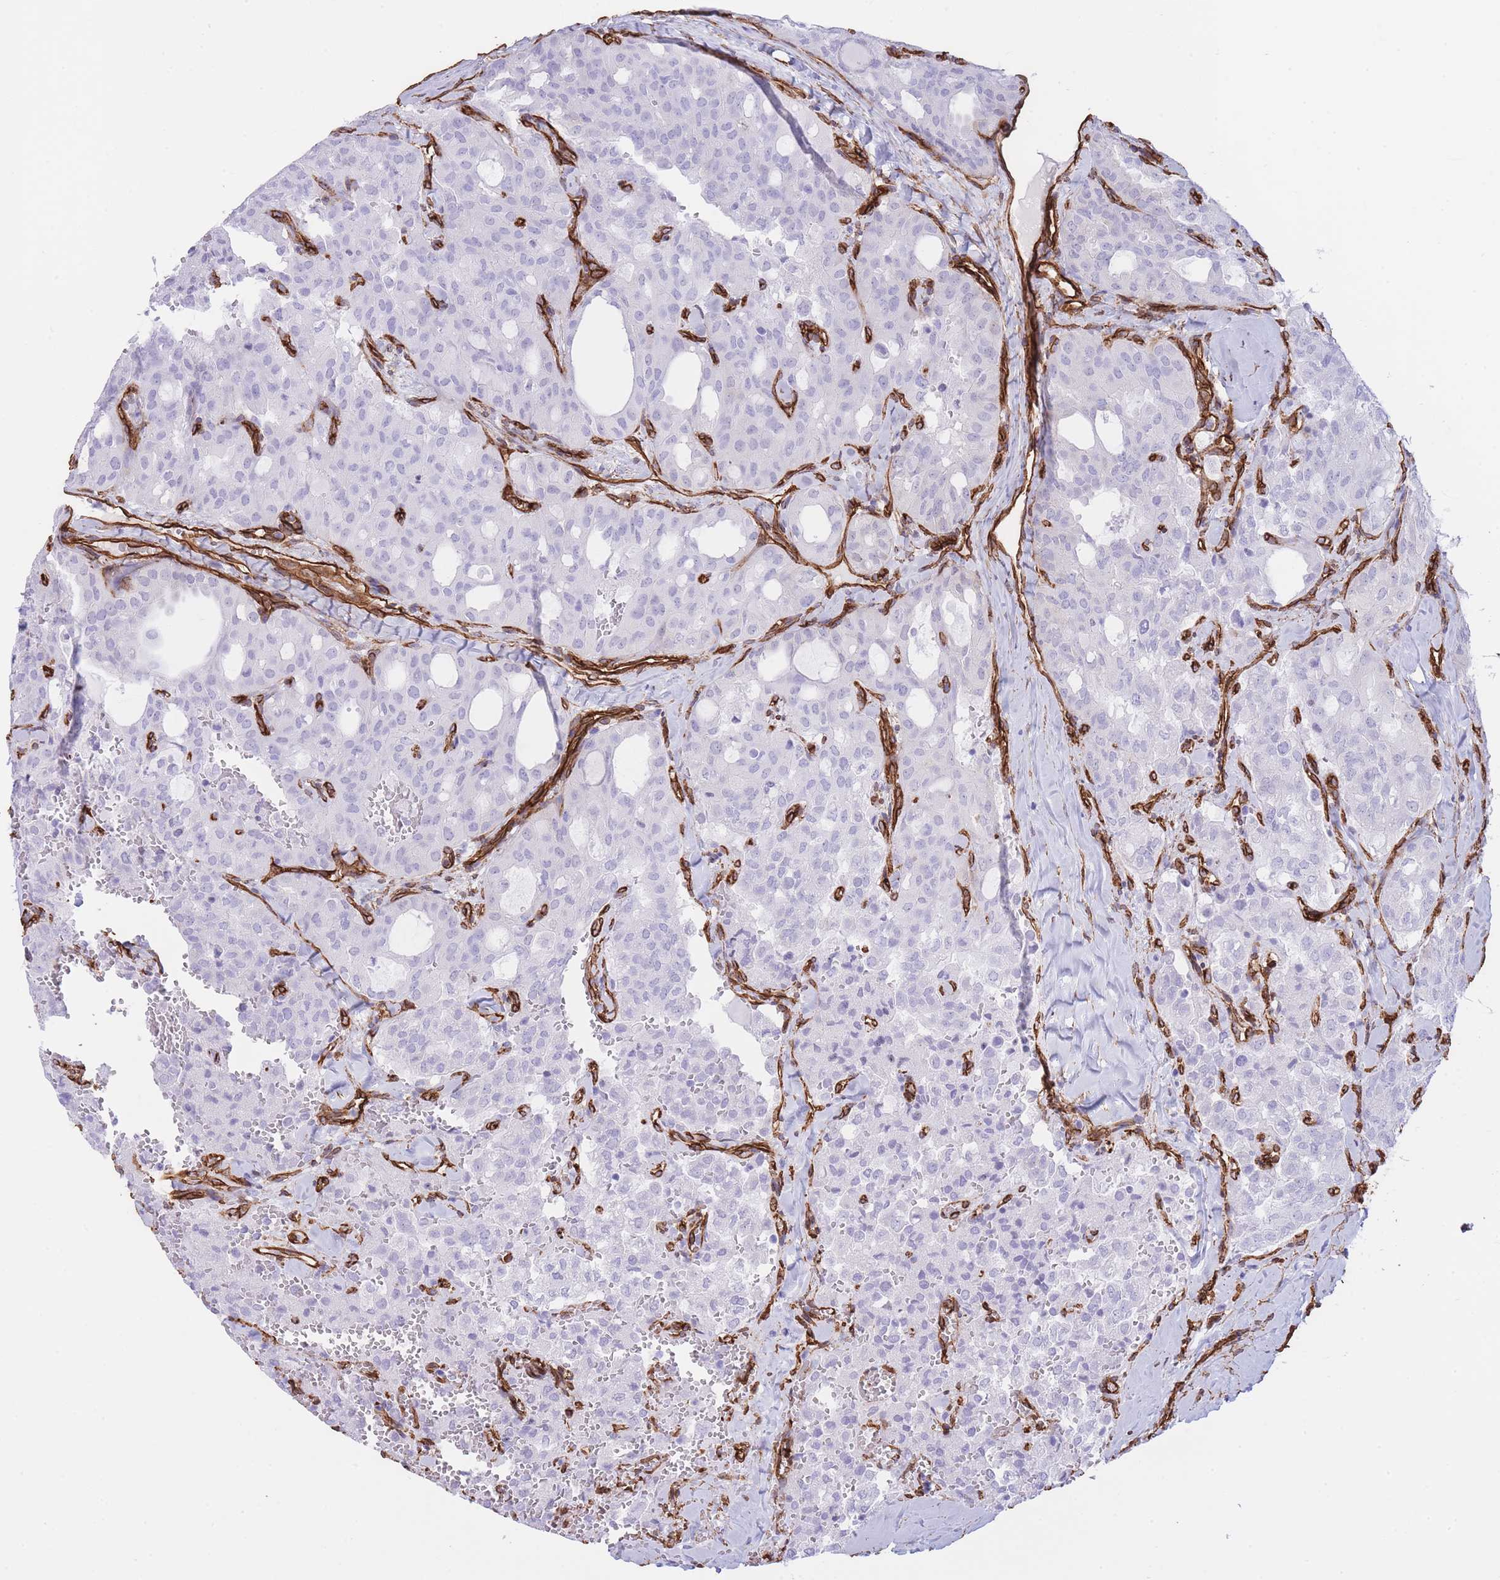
{"staining": {"intensity": "negative", "quantity": "none", "location": "none"}, "tissue": "thyroid cancer", "cell_type": "Tumor cells", "image_type": "cancer", "snomed": [{"axis": "morphology", "description": "Follicular adenoma carcinoma, NOS"}, {"axis": "topography", "description": "Thyroid gland"}], "caption": "A histopathology image of thyroid follicular adenoma carcinoma stained for a protein exhibits no brown staining in tumor cells.", "gene": "CAVIN1", "patient": {"sex": "male", "age": 75}}